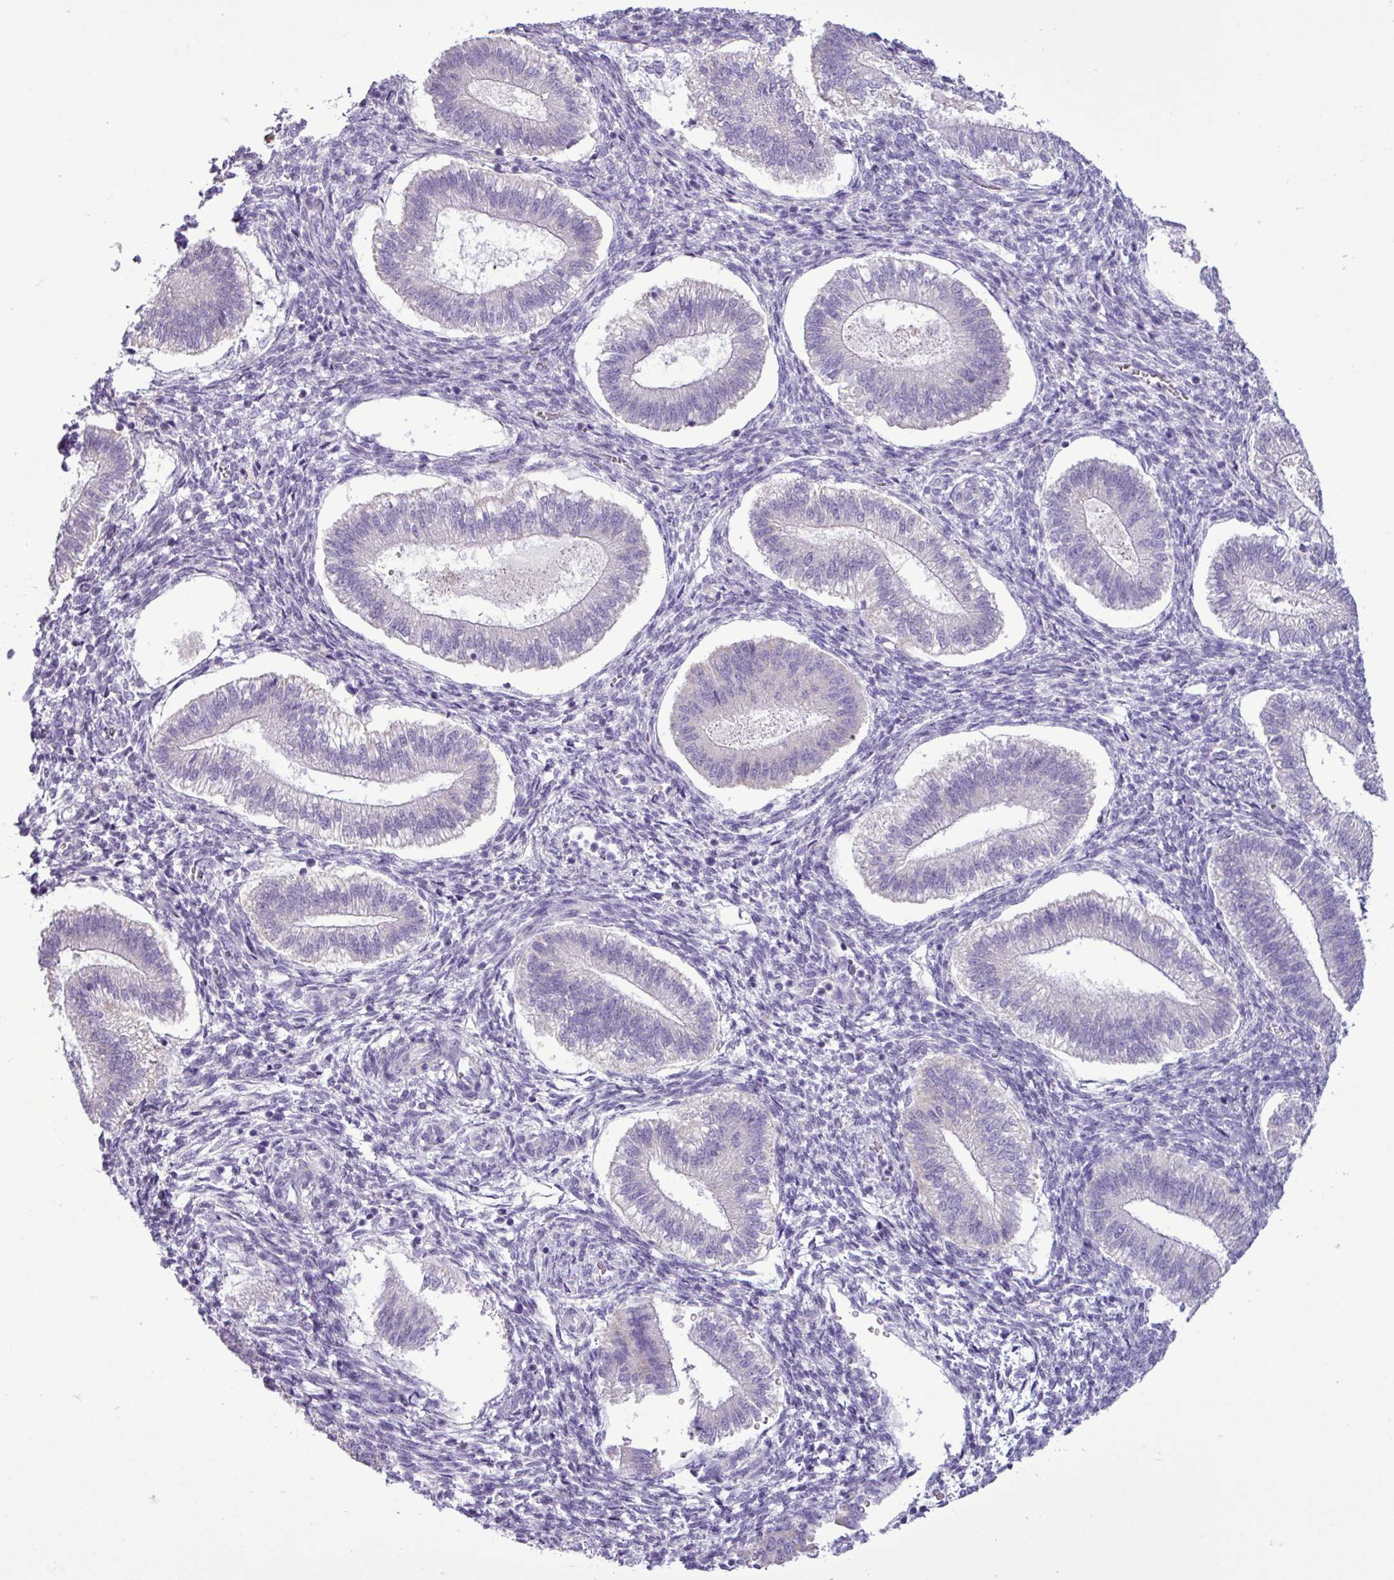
{"staining": {"intensity": "negative", "quantity": "none", "location": "none"}, "tissue": "endometrium", "cell_type": "Cells in endometrial stroma", "image_type": "normal", "snomed": [{"axis": "morphology", "description": "Normal tissue, NOS"}, {"axis": "topography", "description": "Endometrium"}], "caption": "Cells in endometrial stroma show no significant protein positivity in benign endometrium. (DAB (3,3'-diaminobenzidine) immunohistochemistry (IHC) with hematoxylin counter stain).", "gene": "ALDH3A1", "patient": {"sex": "female", "age": 25}}